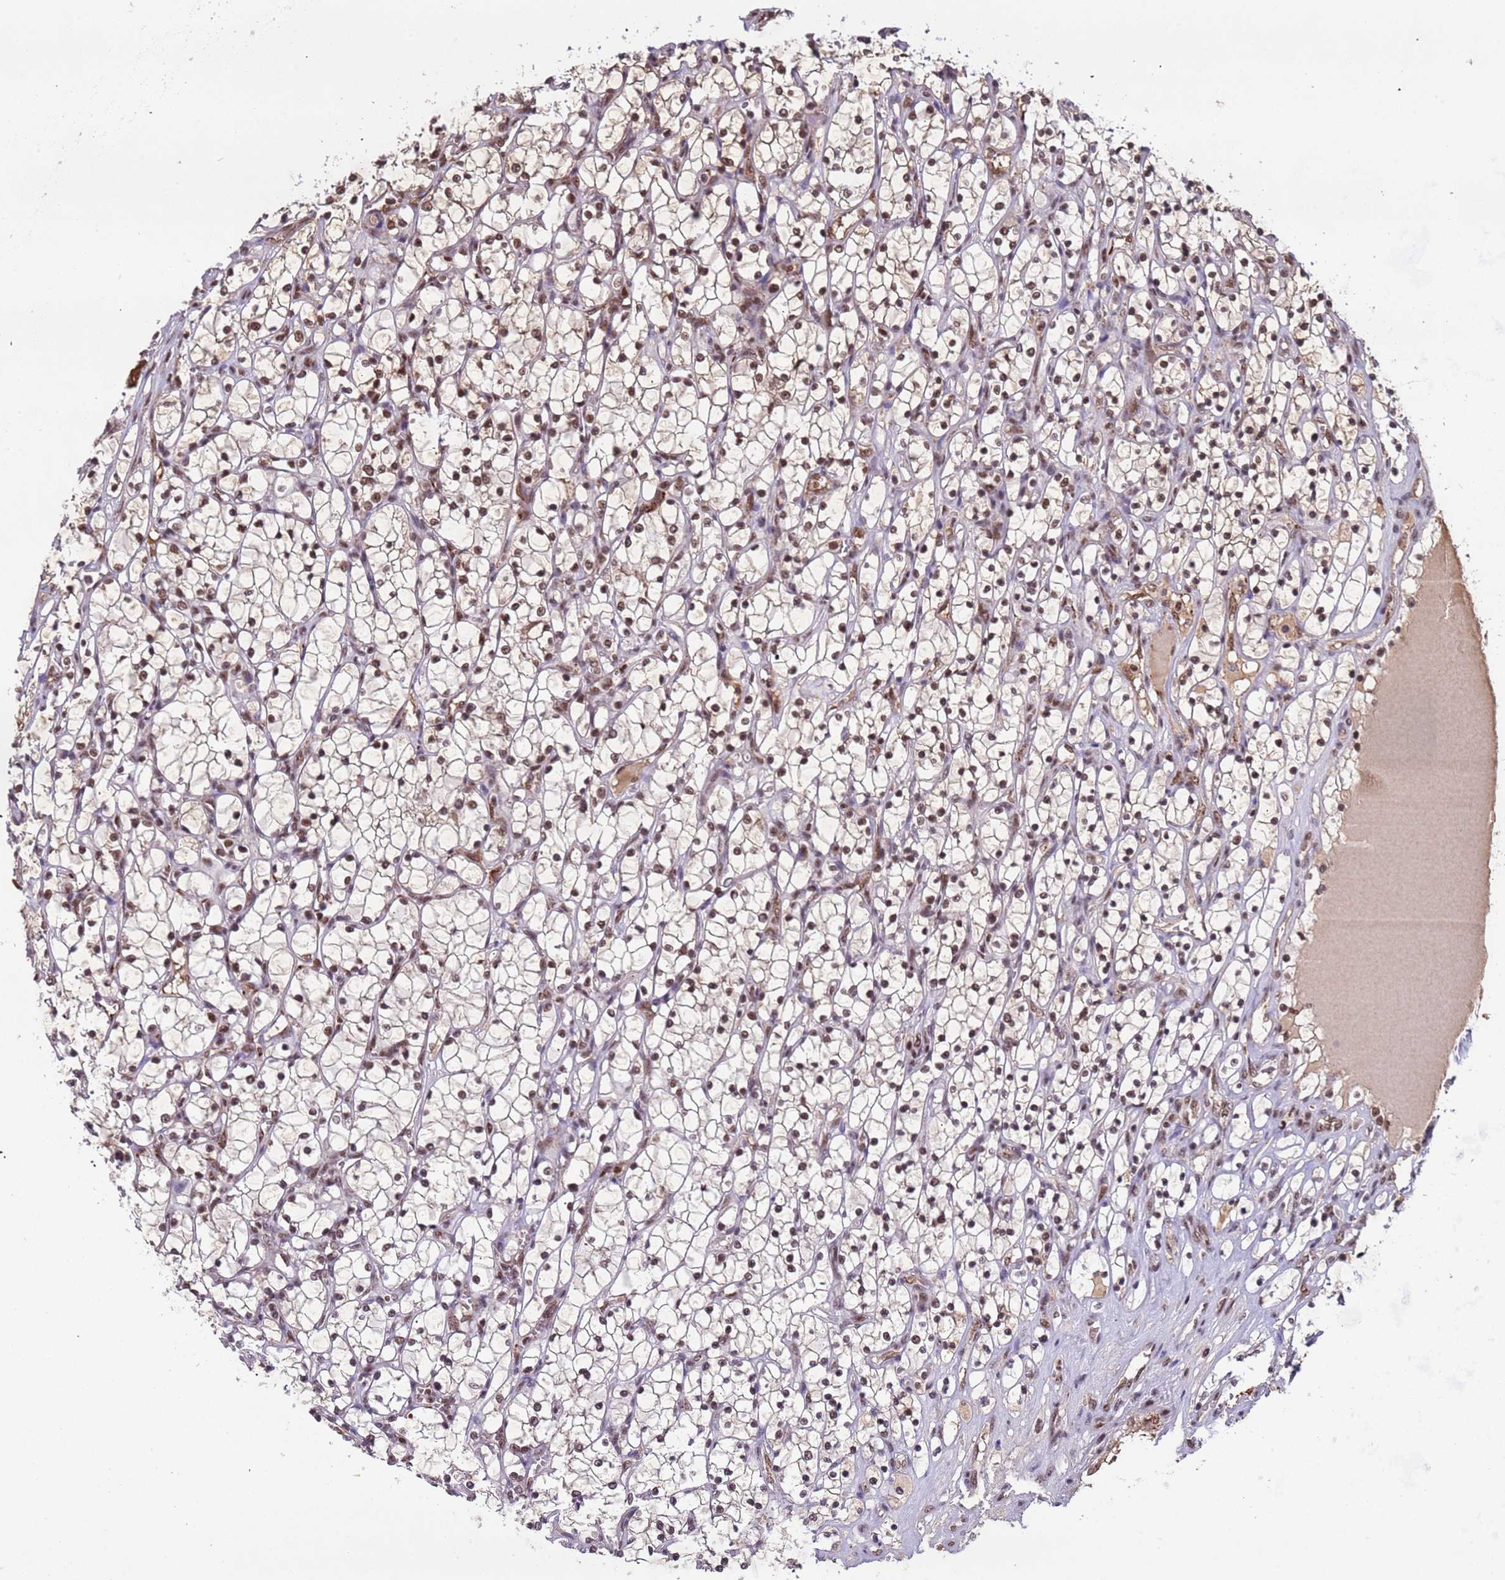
{"staining": {"intensity": "moderate", "quantity": ">75%", "location": "nuclear"}, "tissue": "renal cancer", "cell_type": "Tumor cells", "image_type": "cancer", "snomed": [{"axis": "morphology", "description": "Adenocarcinoma, NOS"}, {"axis": "topography", "description": "Kidney"}], "caption": "Renal cancer tissue reveals moderate nuclear staining in about >75% of tumor cells", "gene": "SRRT", "patient": {"sex": "female", "age": 69}}